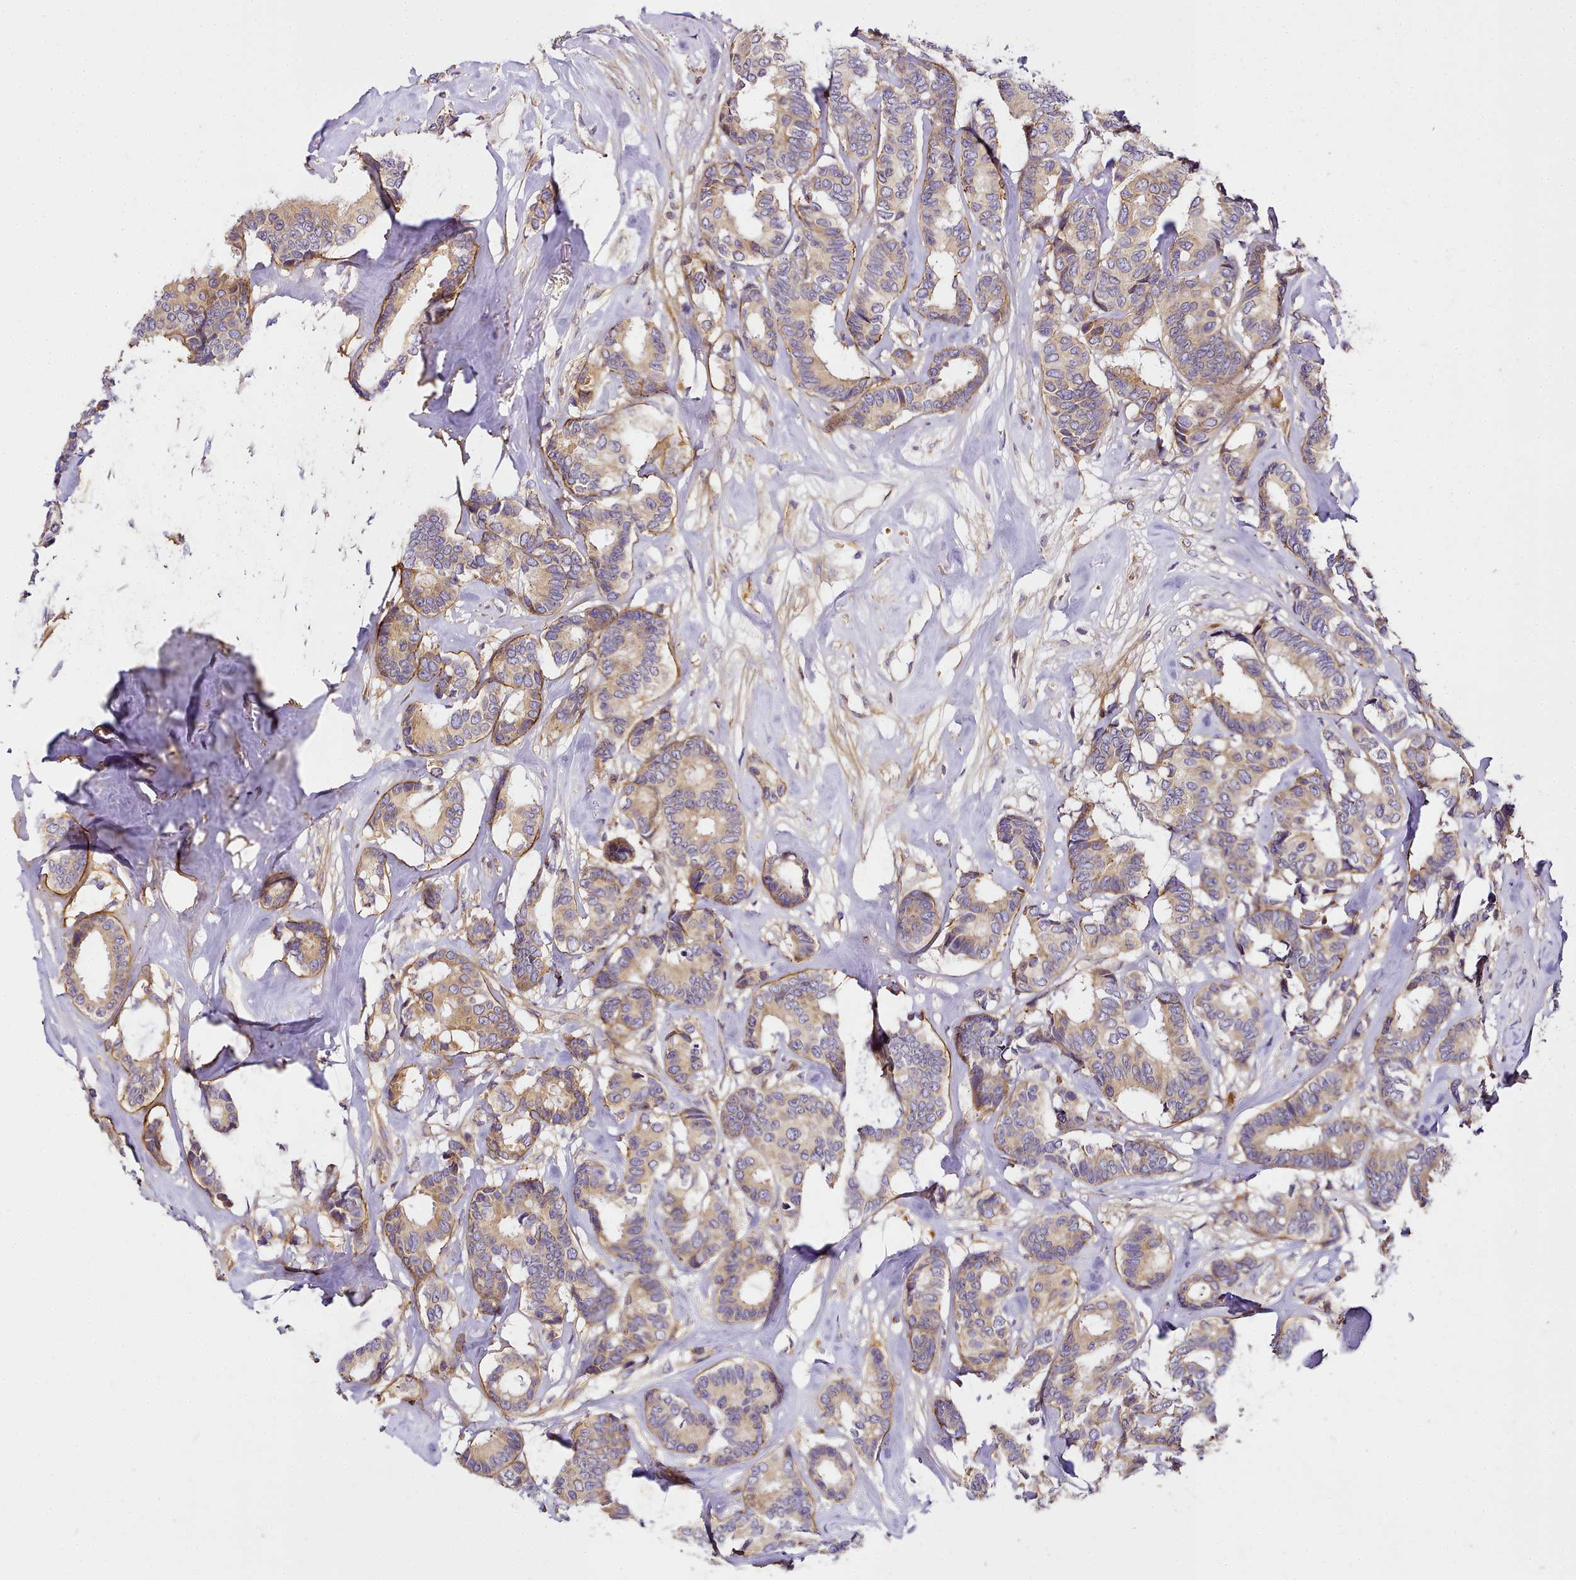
{"staining": {"intensity": "weak", "quantity": "25%-75%", "location": "cytoplasmic/membranous"}, "tissue": "breast cancer", "cell_type": "Tumor cells", "image_type": "cancer", "snomed": [{"axis": "morphology", "description": "Duct carcinoma"}, {"axis": "topography", "description": "Breast"}], "caption": "Breast infiltrating ductal carcinoma stained with DAB IHC exhibits low levels of weak cytoplasmic/membranous staining in about 25%-75% of tumor cells. Using DAB (3,3'-diaminobenzidine) (brown) and hematoxylin (blue) stains, captured at high magnification using brightfield microscopy.", "gene": "NBPF1", "patient": {"sex": "female", "age": 87}}